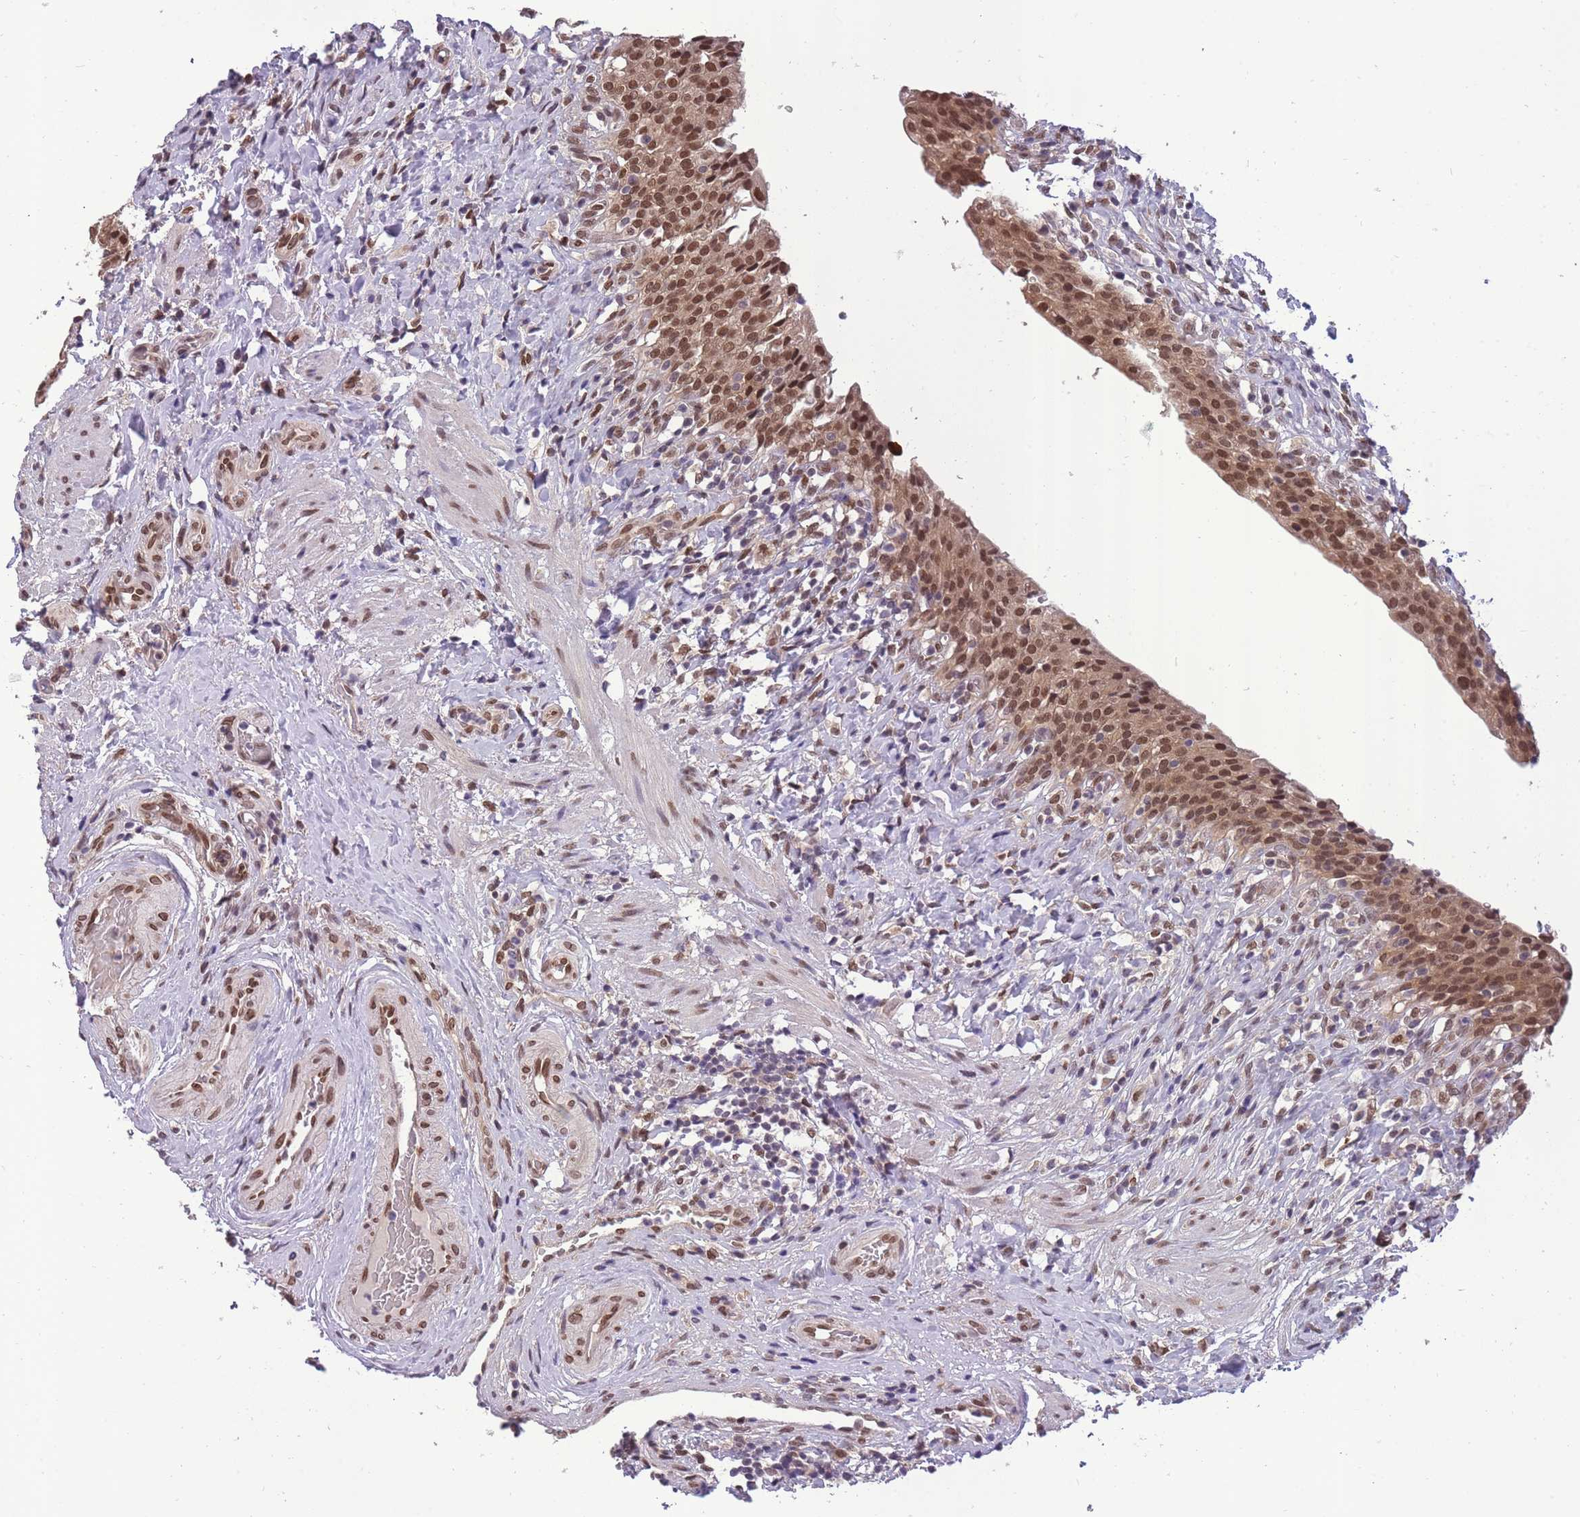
{"staining": {"intensity": "moderate", "quantity": ">75%", "location": "cytoplasmic/membranous,nuclear"}, "tissue": "urinary bladder", "cell_type": "Urothelial cells", "image_type": "normal", "snomed": [{"axis": "morphology", "description": "Normal tissue, NOS"}, {"axis": "morphology", "description": "Inflammation, NOS"}, {"axis": "topography", "description": "Urinary bladder"}], "caption": "Urothelial cells show medium levels of moderate cytoplasmic/membranous,nuclear expression in approximately >75% of cells in benign urinary bladder.", "gene": "CDIP1", "patient": {"sex": "male", "age": 64}}